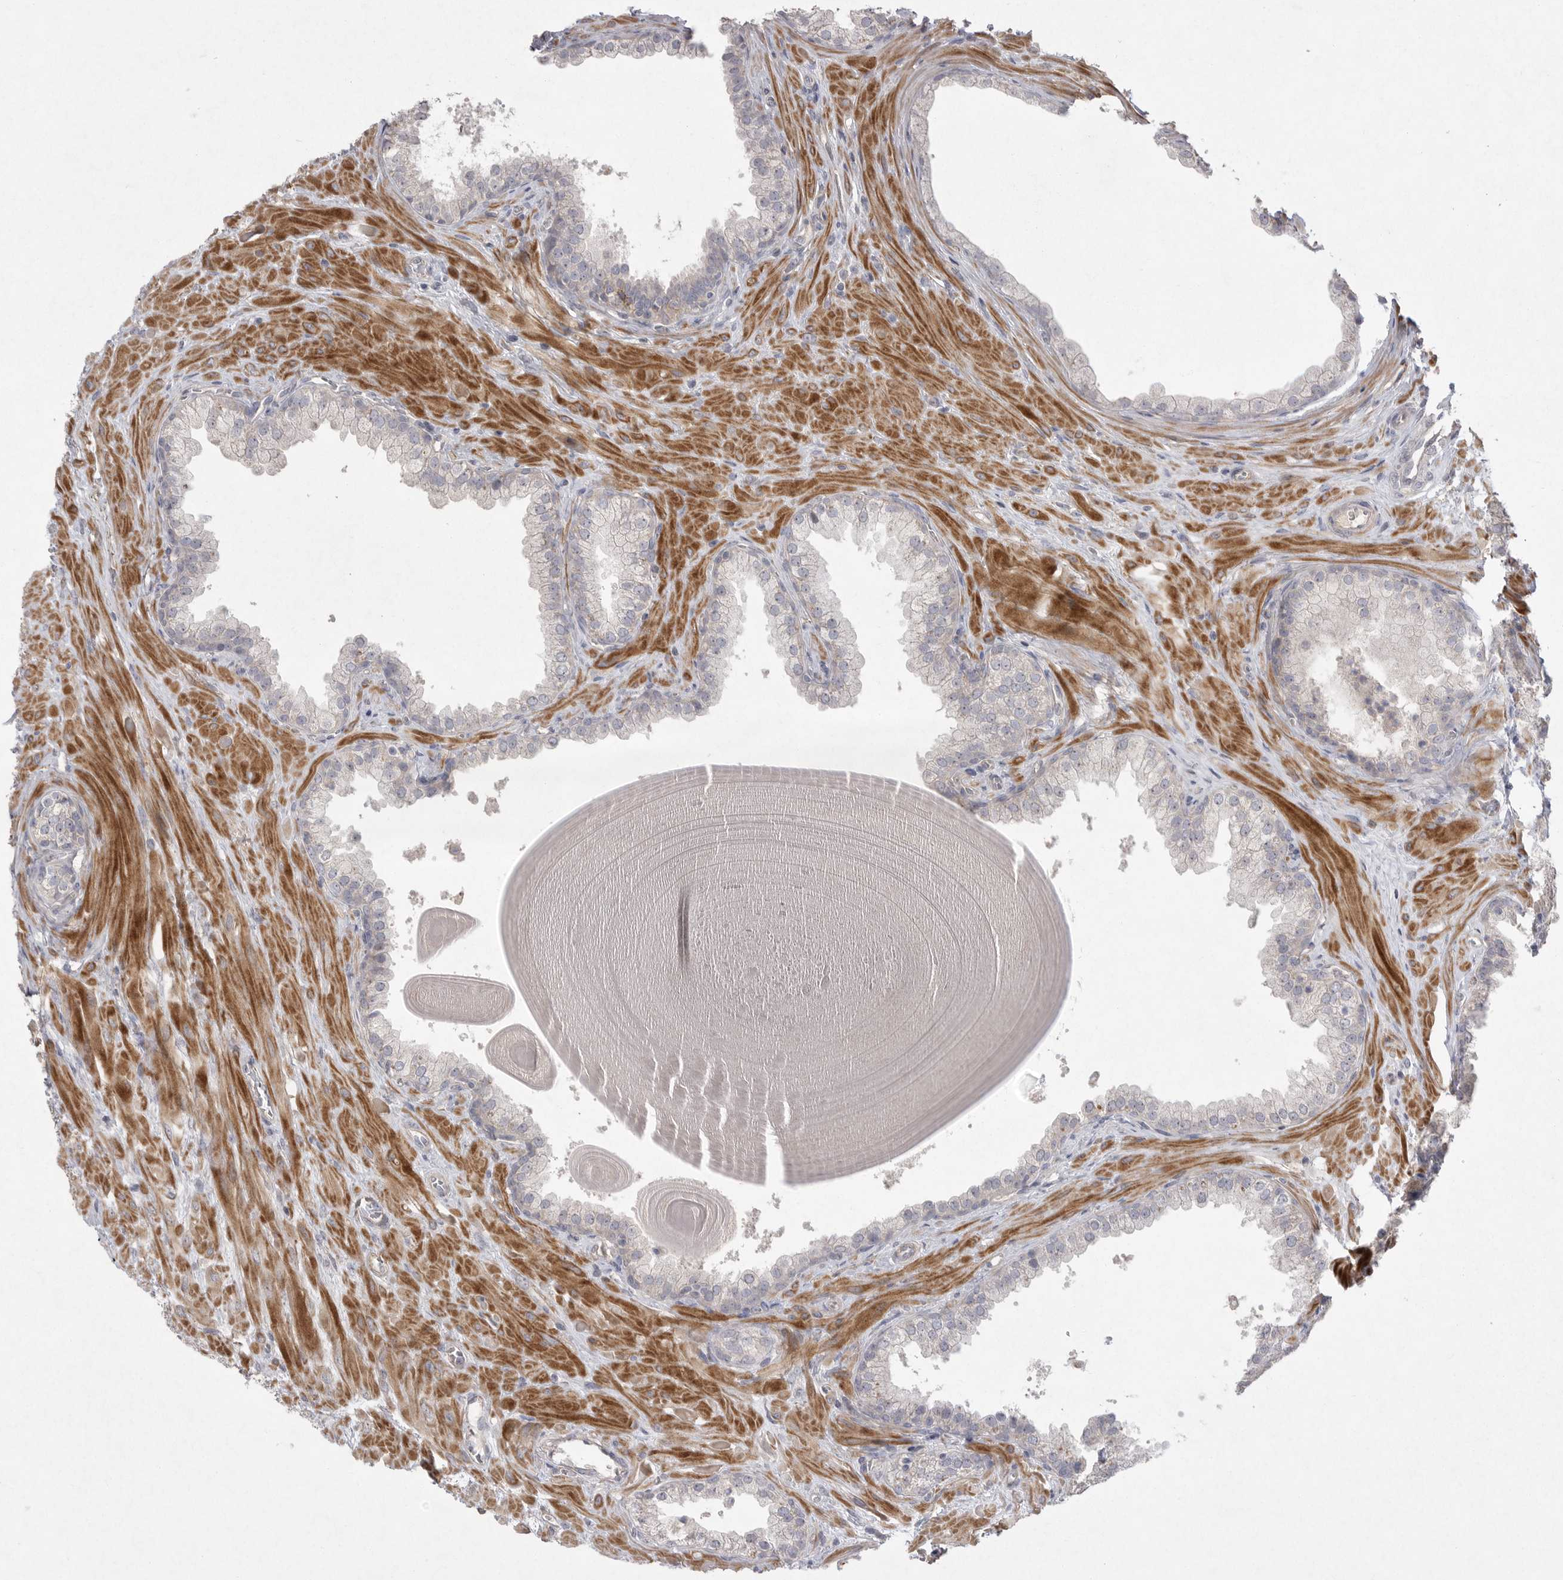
{"staining": {"intensity": "negative", "quantity": "none", "location": "none"}, "tissue": "prostate", "cell_type": "Glandular cells", "image_type": "normal", "snomed": [{"axis": "morphology", "description": "Normal tissue, NOS"}, {"axis": "topography", "description": "Prostate"}], "caption": "Immunohistochemical staining of benign human prostate reveals no significant staining in glandular cells. The staining was performed using DAB to visualize the protein expression in brown, while the nuclei were stained in blue with hematoxylin (Magnification: 20x).", "gene": "VANGL2", "patient": {"sex": "male", "age": 48}}